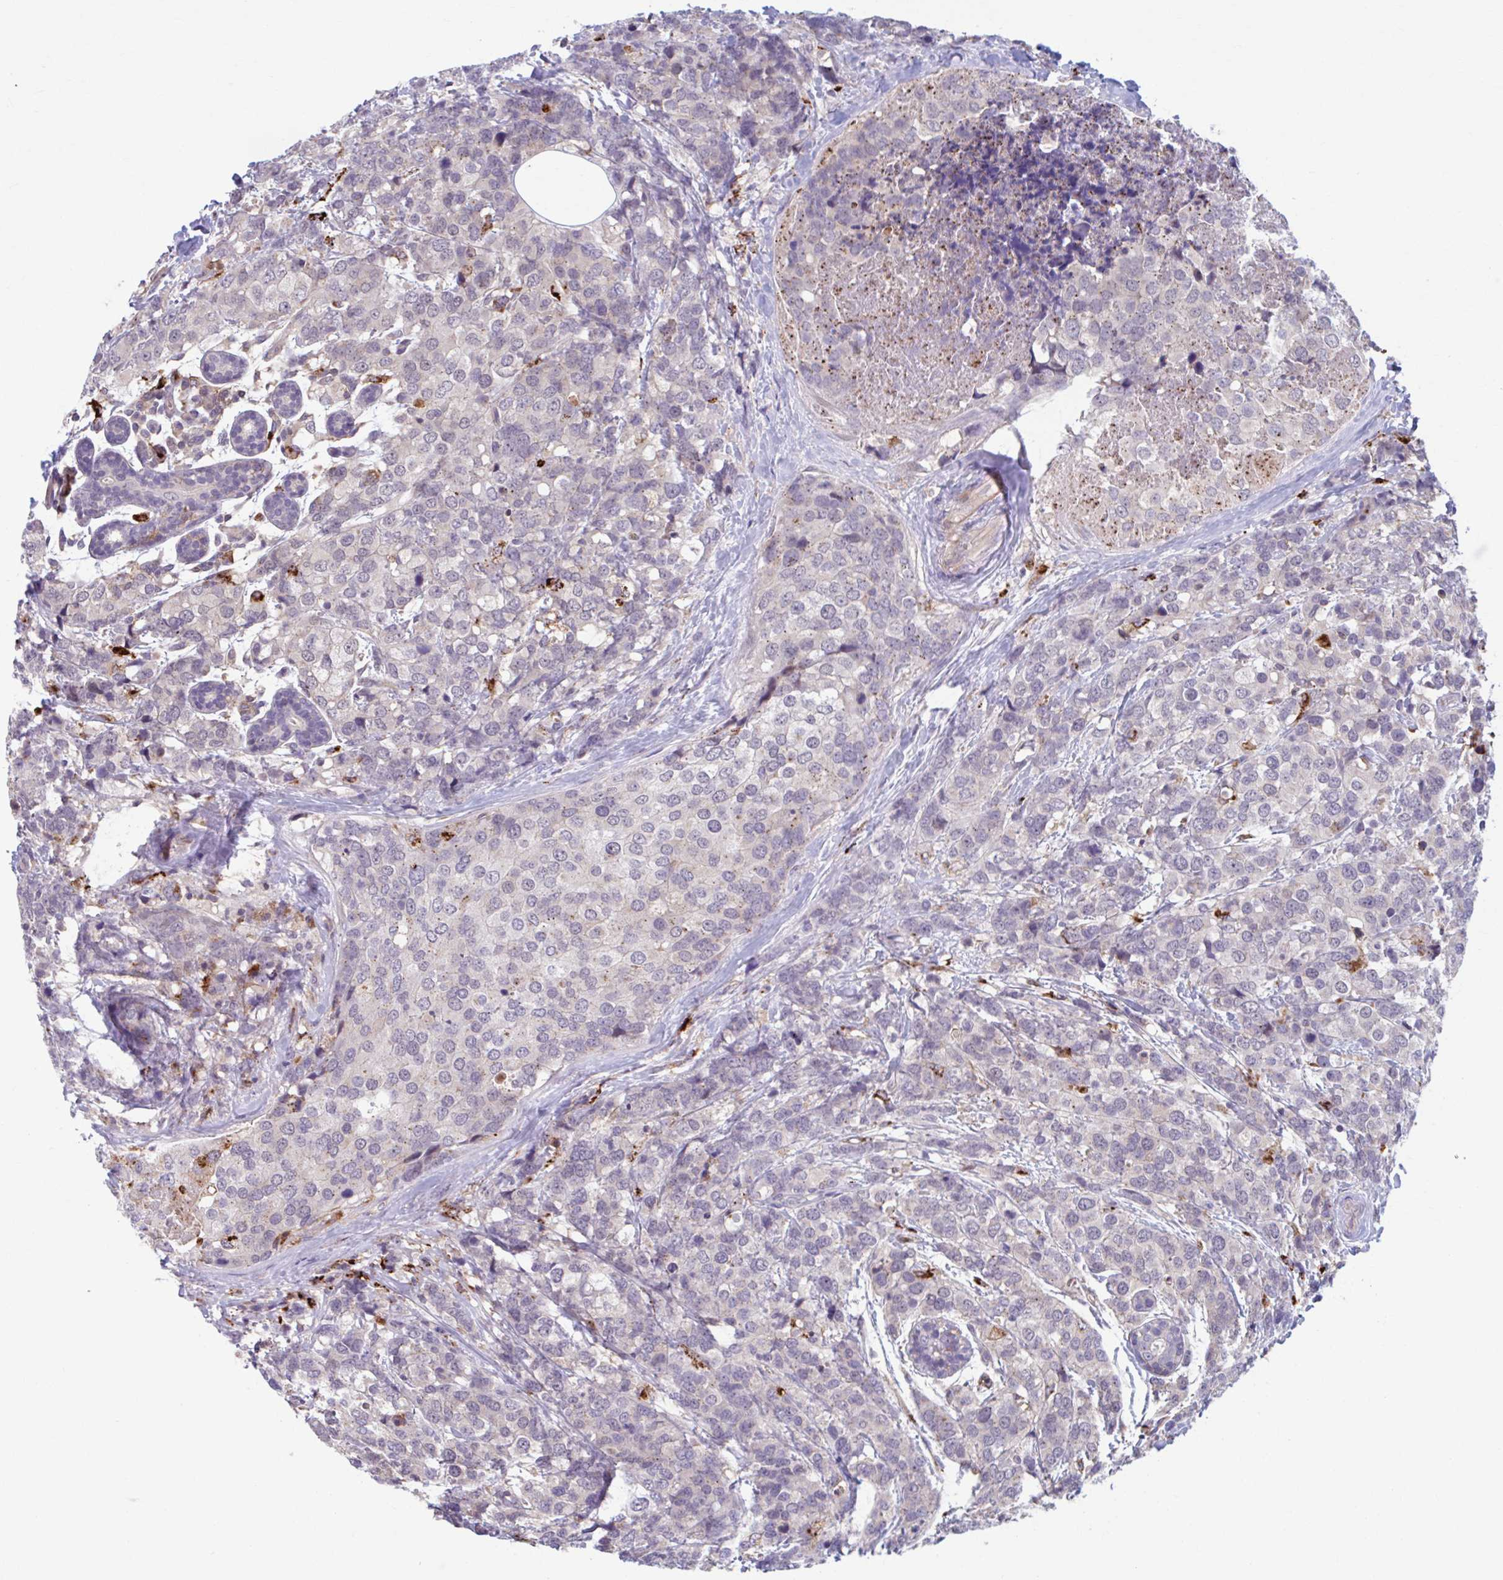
{"staining": {"intensity": "negative", "quantity": "none", "location": "none"}, "tissue": "breast cancer", "cell_type": "Tumor cells", "image_type": "cancer", "snomed": [{"axis": "morphology", "description": "Lobular carcinoma"}, {"axis": "topography", "description": "Breast"}], "caption": "Immunohistochemical staining of human breast lobular carcinoma reveals no significant expression in tumor cells. (Stains: DAB (3,3'-diaminobenzidine) immunohistochemistry (IHC) with hematoxylin counter stain, Microscopy: brightfield microscopy at high magnification).", "gene": "ADAT3", "patient": {"sex": "female", "age": 59}}